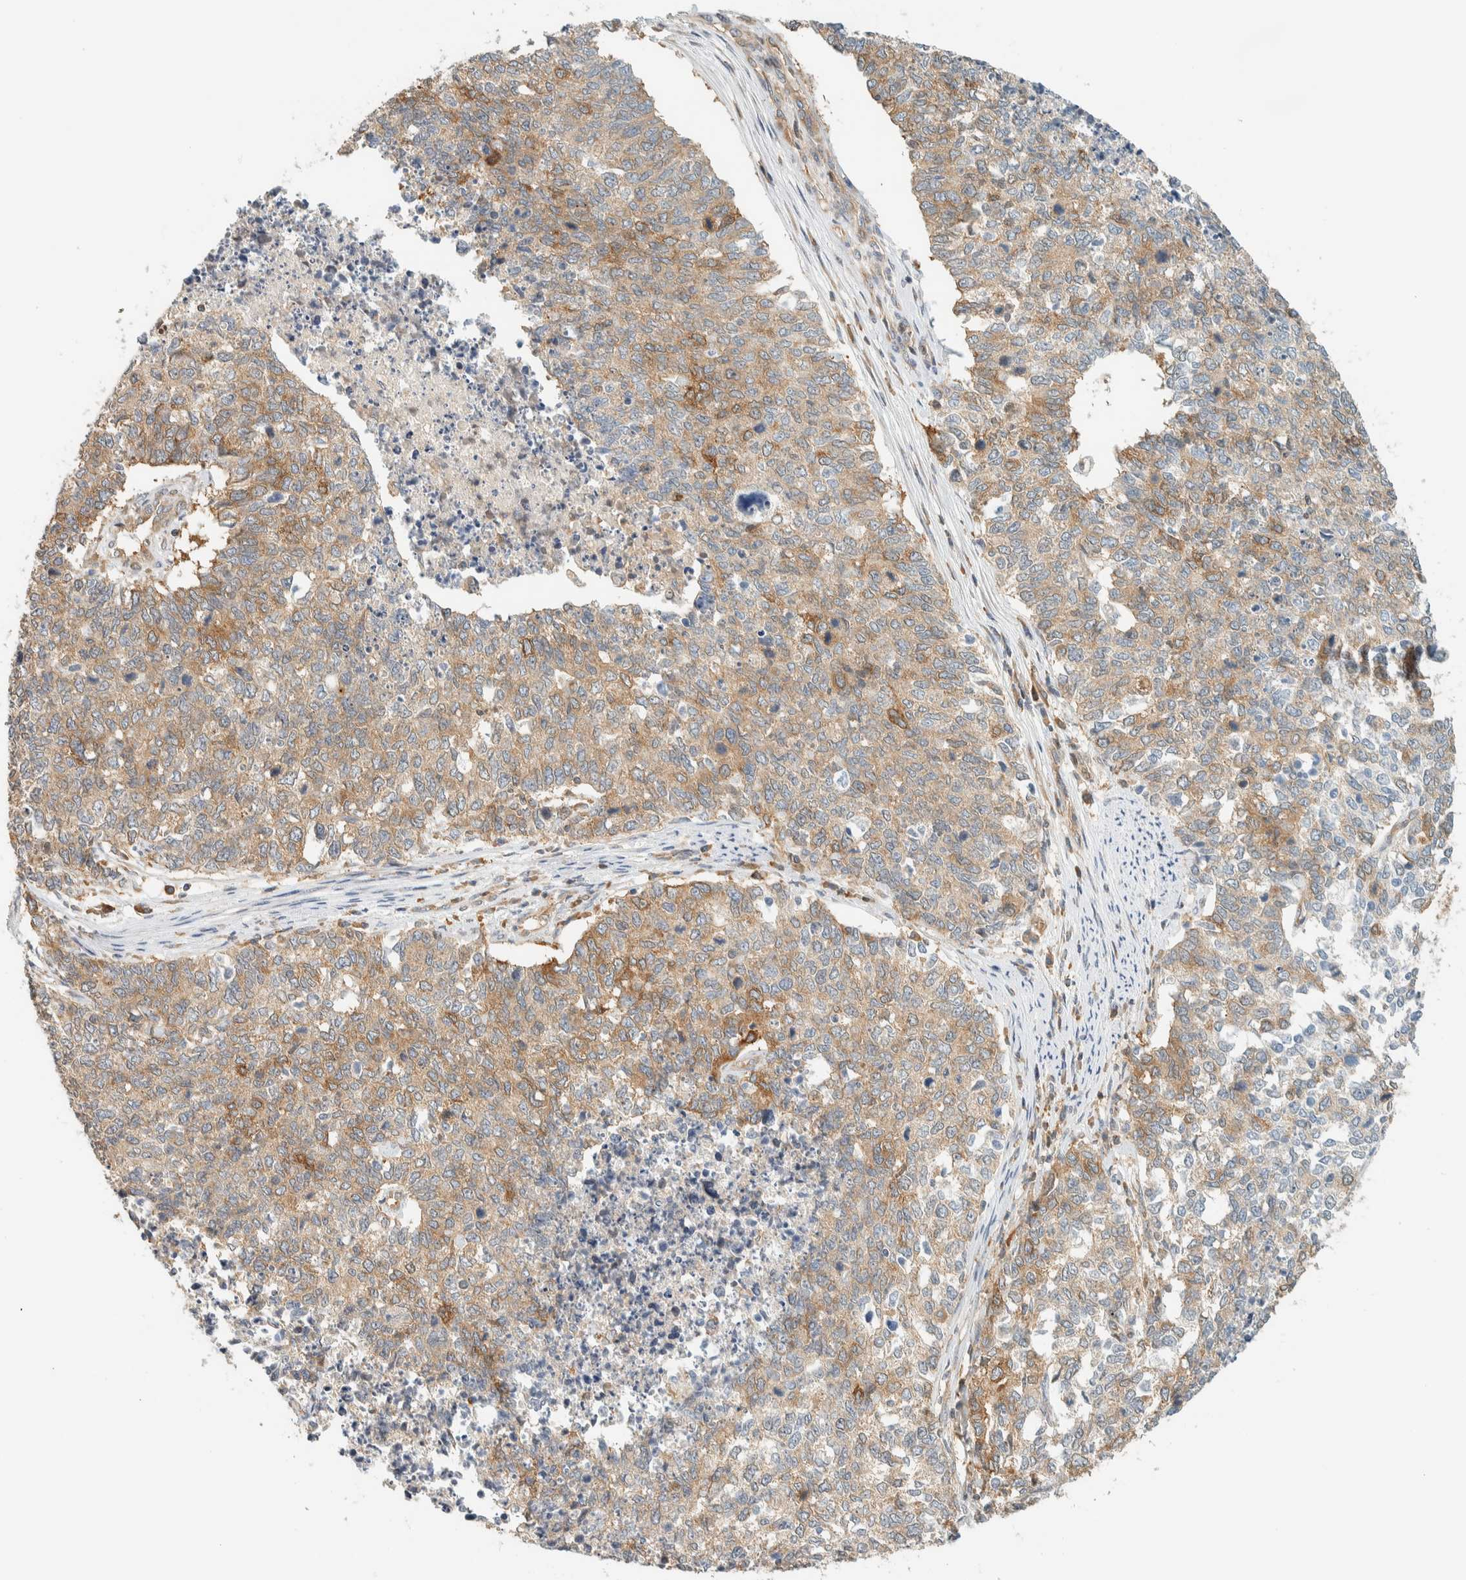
{"staining": {"intensity": "weak", "quantity": ">75%", "location": "cytoplasmic/membranous"}, "tissue": "cervical cancer", "cell_type": "Tumor cells", "image_type": "cancer", "snomed": [{"axis": "morphology", "description": "Squamous cell carcinoma, NOS"}, {"axis": "topography", "description": "Cervix"}], "caption": "DAB immunohistochemical staining of human cervical cancer (squamous cell carcinoma) shows weak cytoplasmic/membranous protein positivity in approximately >75% of tumor cells.", "gene": "ARFGEF1", "patient": {"sex": "female", "age": 63}}